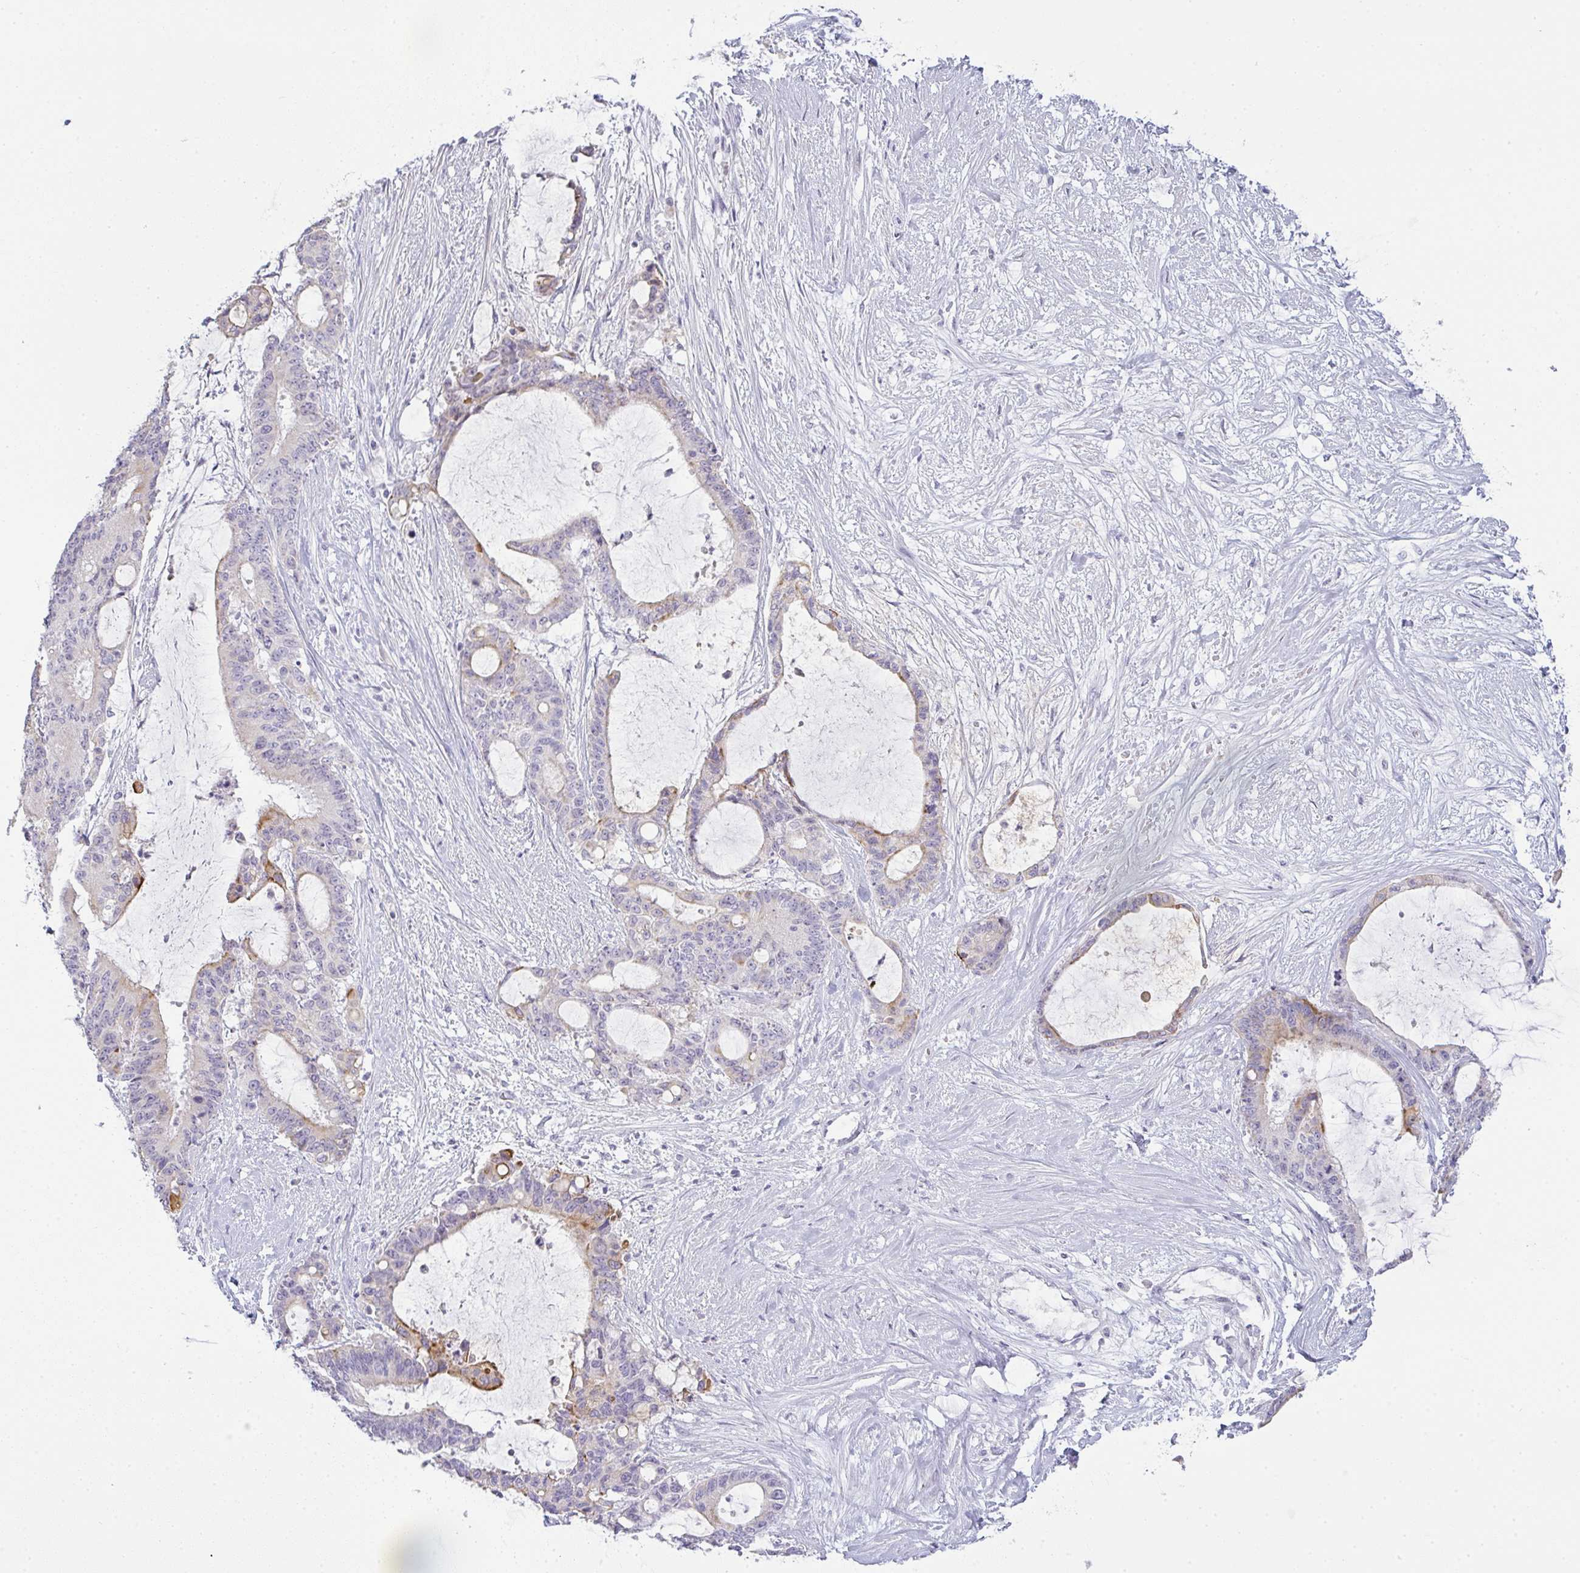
{"staining": {"intensity": "moderate", "quantity": "<25%", "location": "cytoplasmic/membranous"}, "tissue": "liver cancer", "cell_type": "Tumor cells", "image_type": "cancer", "snomed": [{"axis": "morphology", "description": "Normal tissue, NOS"}, {"axis": "morphology", "description": "Cholangiocarcinoma"}, {"axis": "topography", "description": "Liver"}, {"axis": "topography", "description": "Peripheral nerve tissue"}], "caption": "Liver cancer (cholangiocarcinoma) stained for a protein (brown) displays moderate cytoplasmic/membranous positive positivity in about <25% of tumor cells.", "gene": "SIRPB2", "patient": {"sex": "female", "age": 73}}